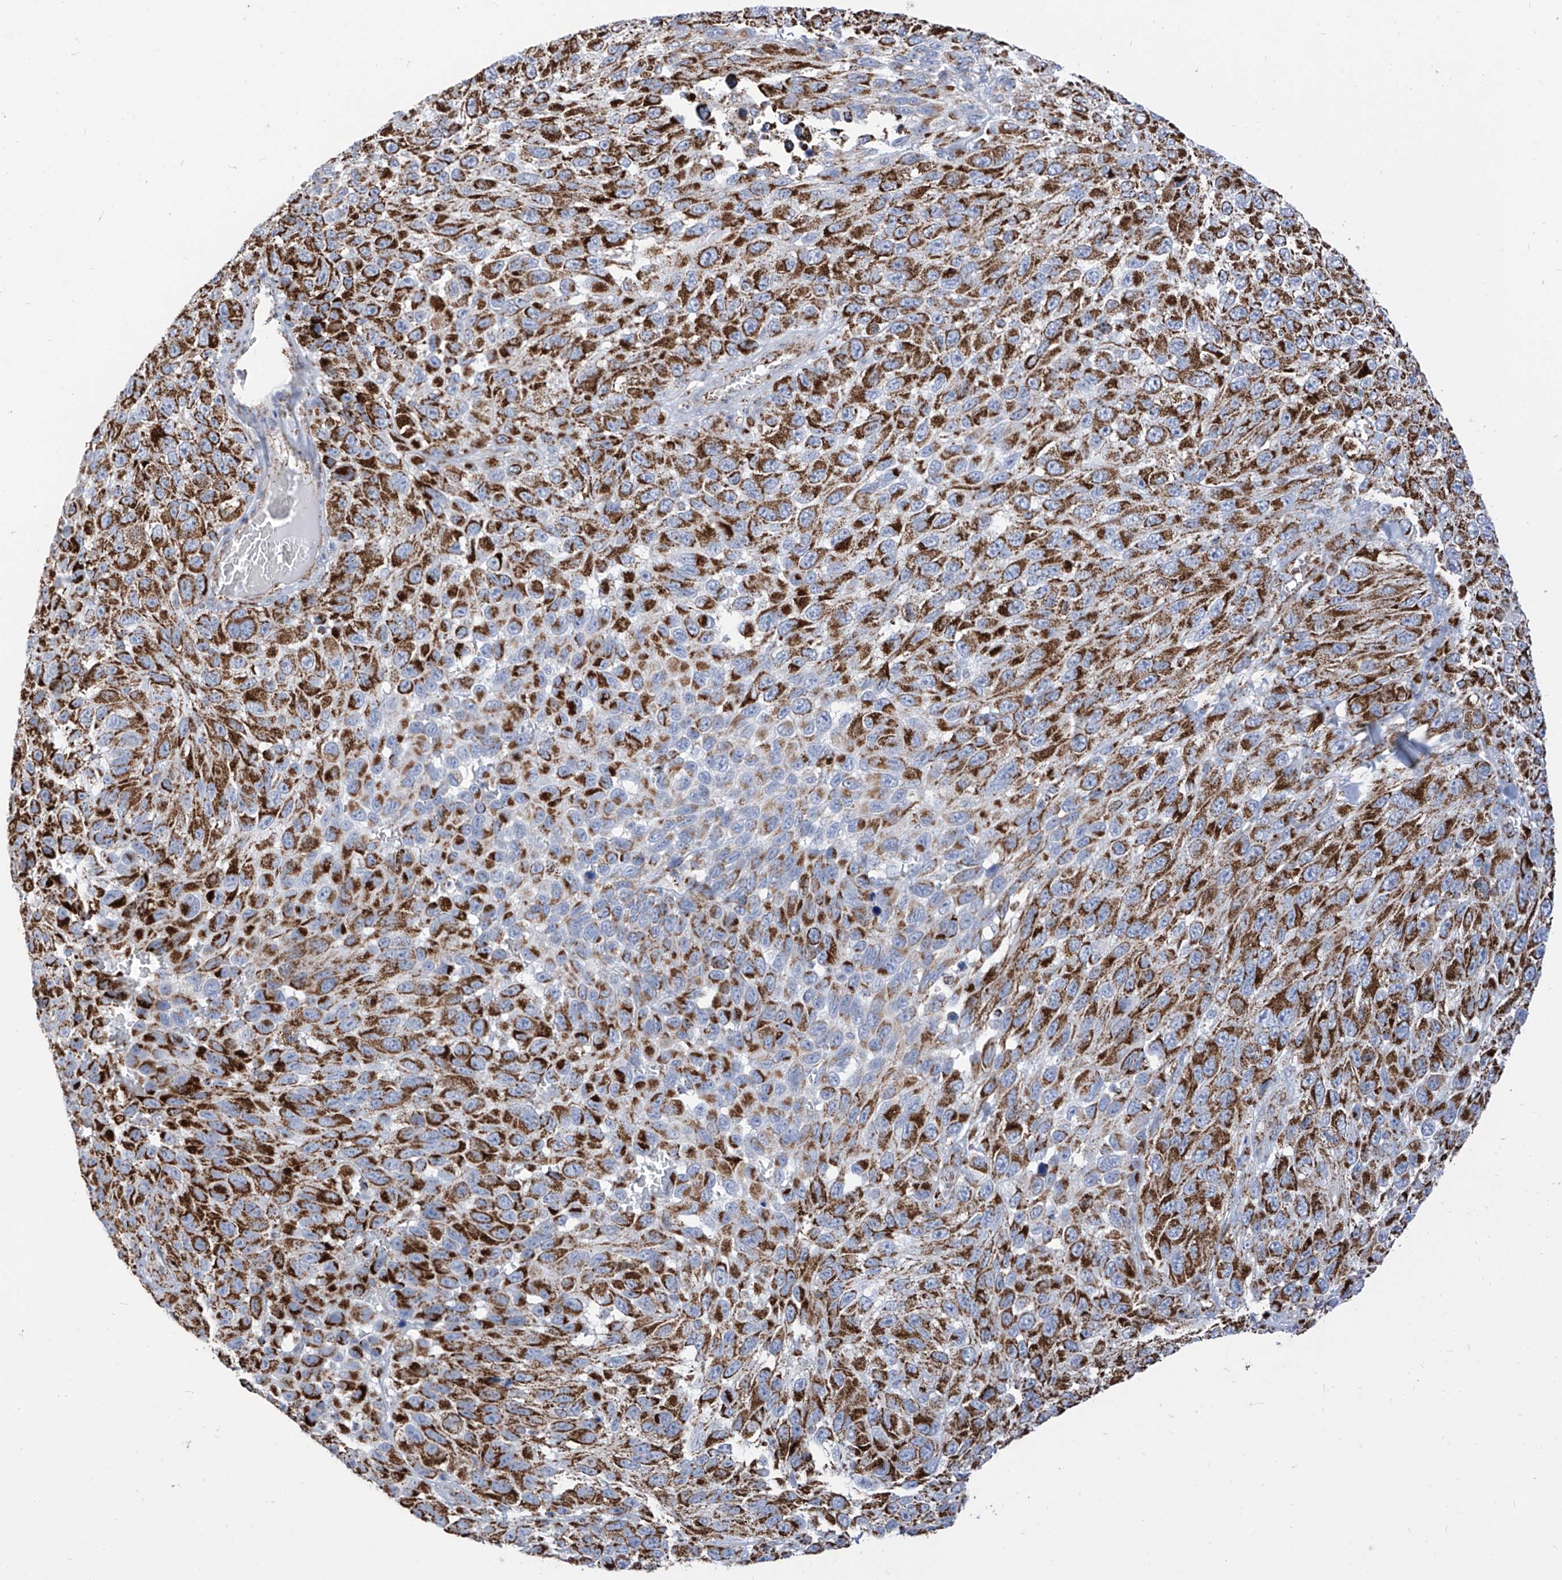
{"staining": {"intensity": "strong", "quantity": "25%-75%", "location": "cytoplasmic/membranous"}, "tissue": "melanoma", "cell_type": "Tumor cells", "image_type": "cancer", "snomed": [{"axis": "morphology", "description": "Malignant melanoma, NOS"}, {"axis": "topography", "description": "Skin"}], "caption": "Malignant melanoma stained with DAB (3,3'-diaminobenzidine) immunohistochemistry shows high levels of strong cytoplasmic/membranous staining in about 25%-75% of tumor cells.", "gene": "COX5B", "patient": {"sex": "female", "age": 94}}